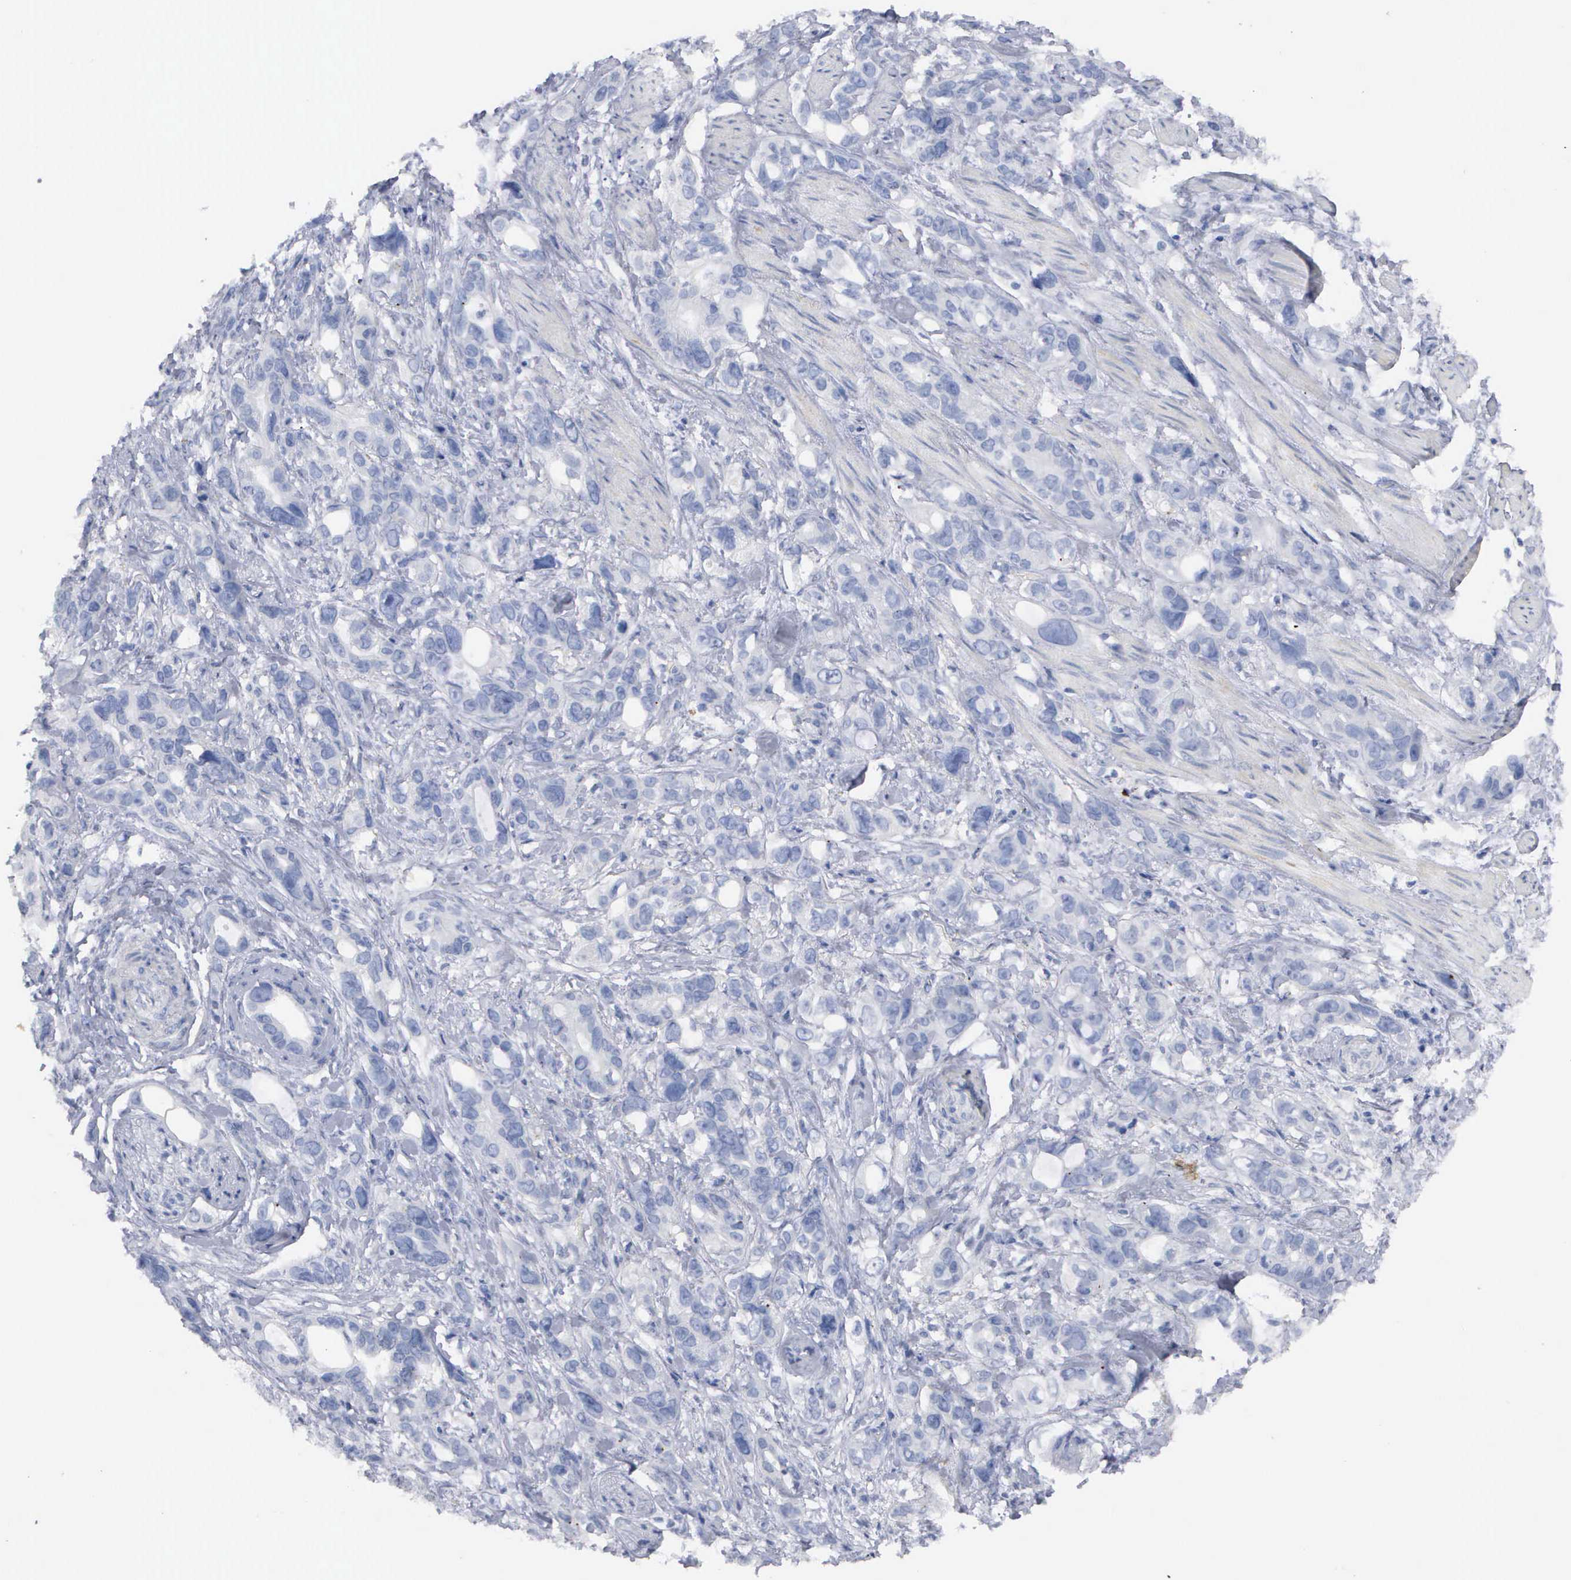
{"staining": {"intensity": "negative", "quantity": "none", "location": "none"}, "tissue": "stomach cancer", "cell_type": "Tumor cells", "image_type": "cancer", "snomed": [{"axis": "morphology", "description": "Adenocarcinoma, NOS"}, {"axis": "topography", "description": "Stomach, upper"}], "caption": "A photomicrograph of stomach cancer stained for a protein shows no brown staining in tumor cells.", "gene": "ASPHD2", "patient": {"sex": "male", "age": 47}}